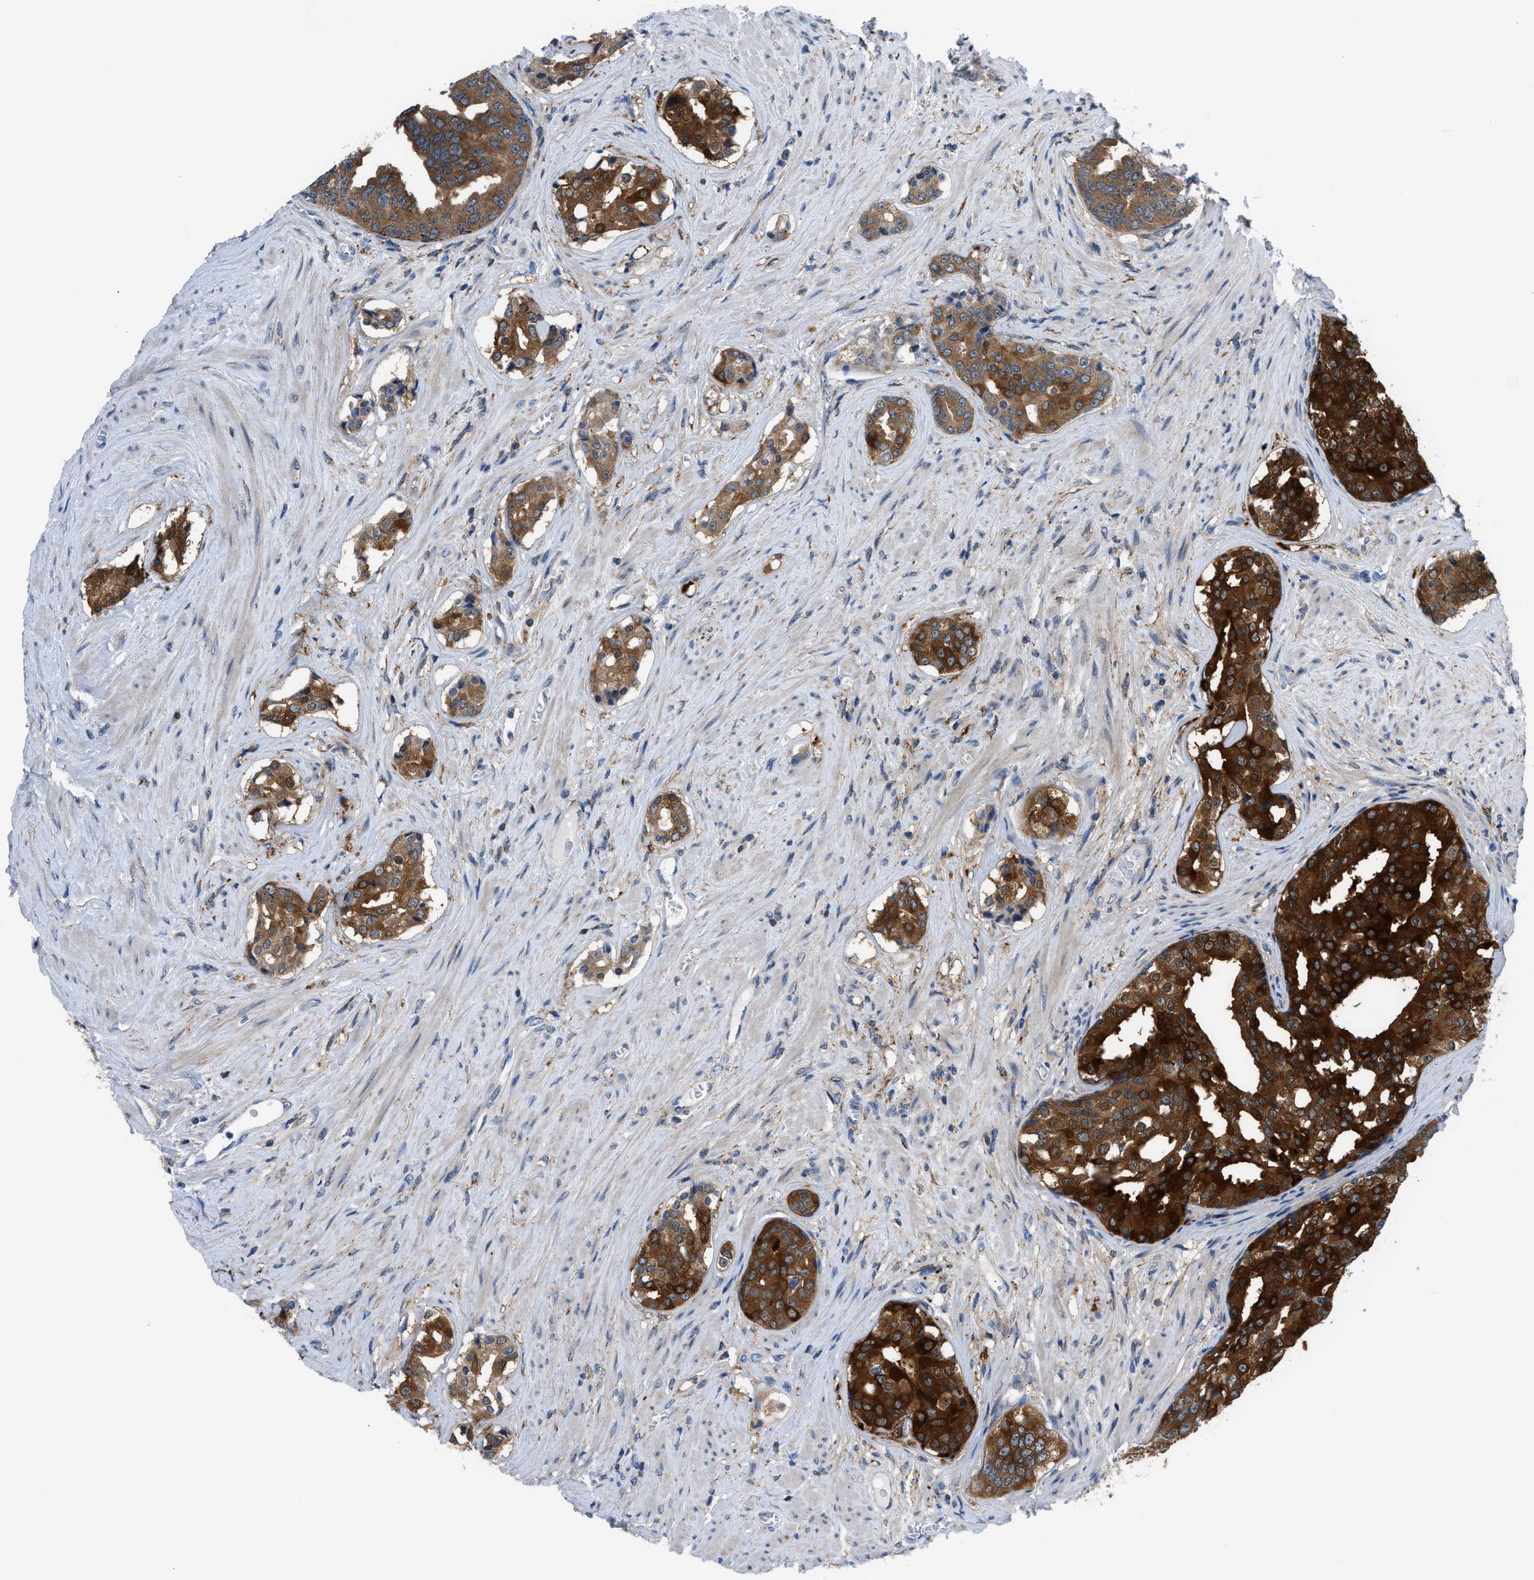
{"staining": {"intensity": "strong", "quantity": ">75%", "location": "cytoplasmic/membranous"}, "tissue": "prostate cancer", "cell_type": "Tumor cells", "image_type": "cancer", "snomed": [{"axis": "morphology", "description": "Adenocarcinoma, High grade"}, {"axis": "topography", "description": "Prostate"}], "caption": "Immunohistochemical staining of human prostate cancer (high-grade adenocarcinoma) demonstrates high levels of strong cytoplasmic/membranous positivity in approximately >75% of tumor cells.", "gene": "TMEM45B", "patient": {"sex": "male", "age": 71}}